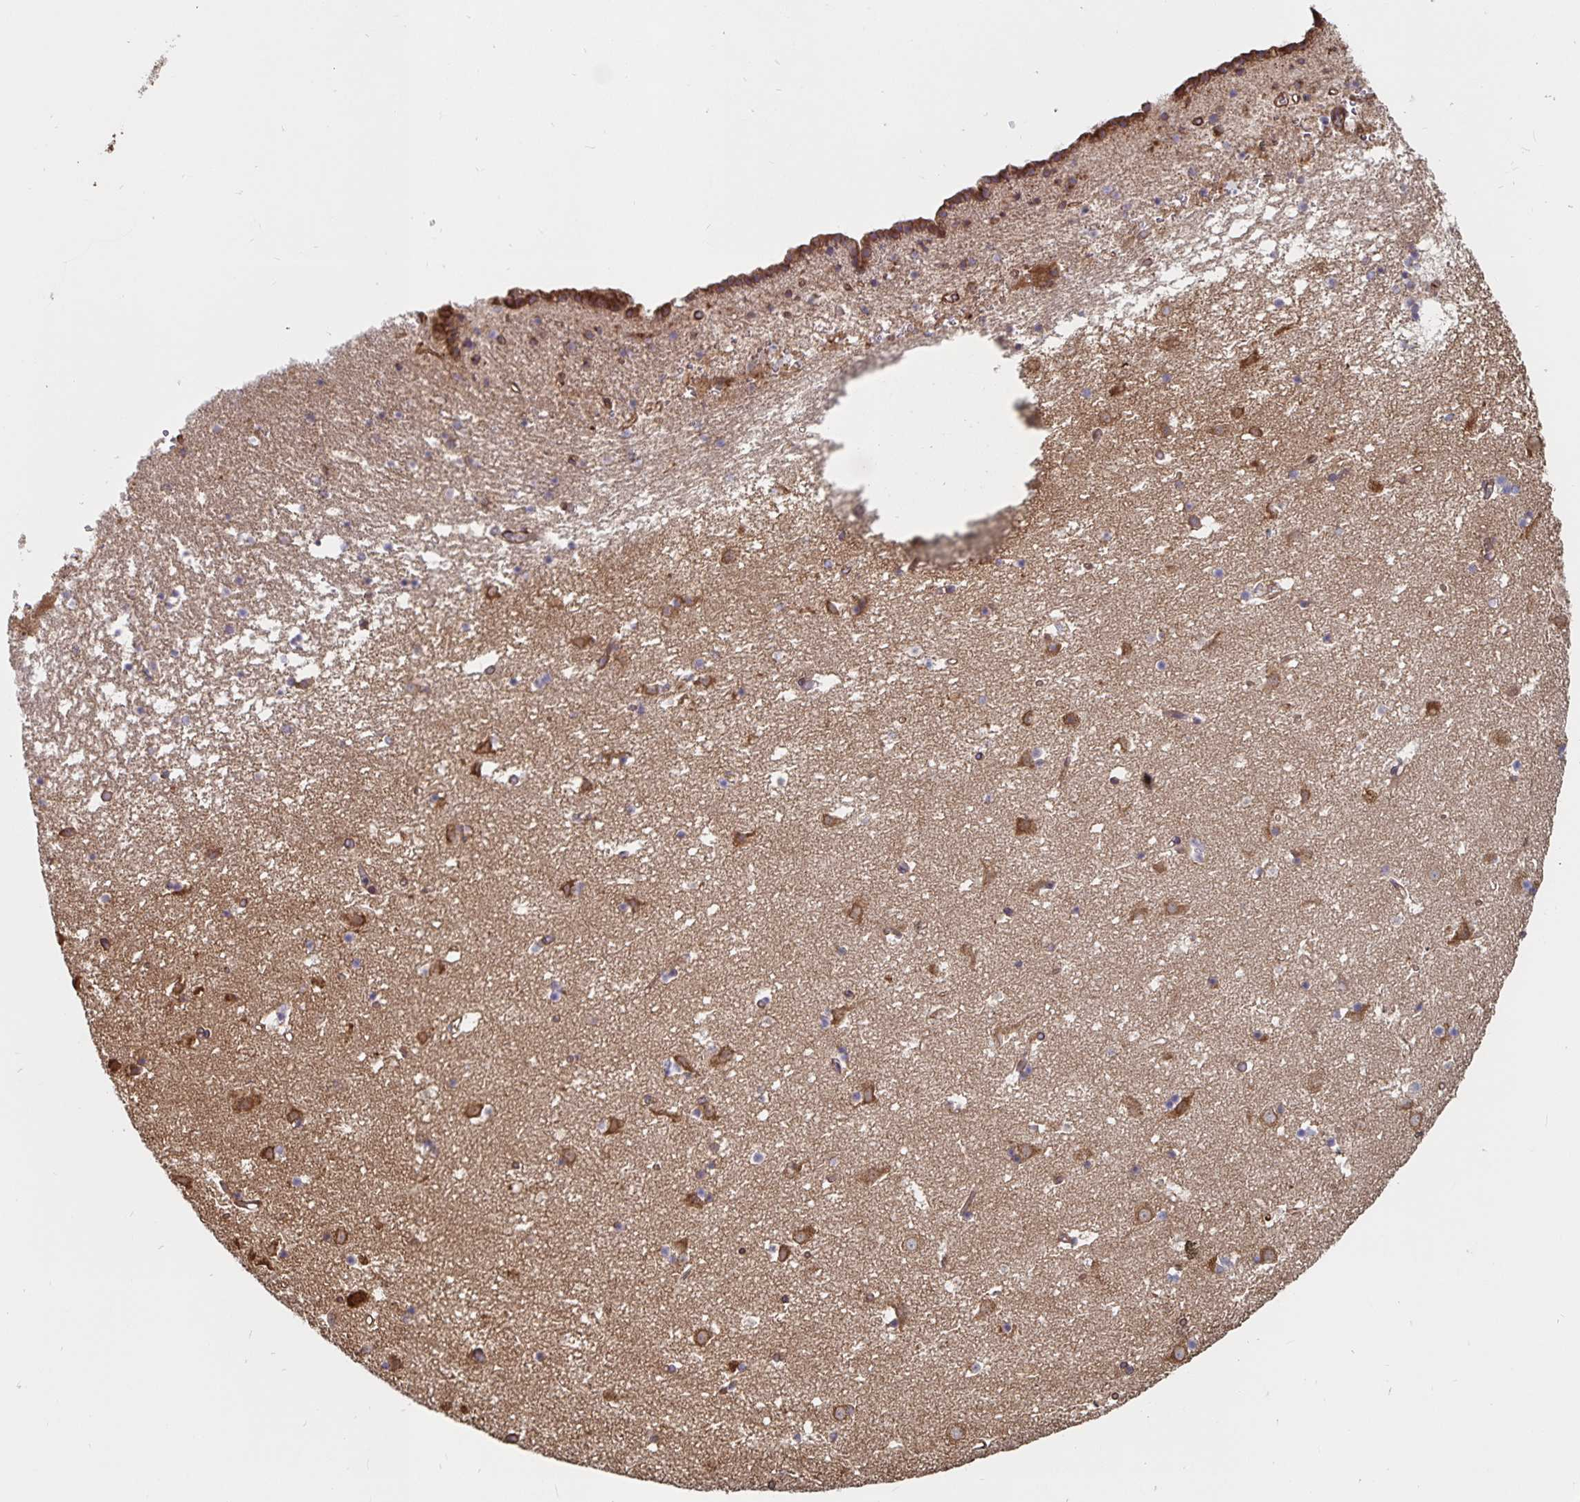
{"staining": {"intensity": "moderate", "quantity": ">75%", "location": "cytoplasmic/membranous"}, "tissue": "caudate", "cell_type": "Glial cells", "image_type": "normal", "snomed": [{"axis": "morphology", "description": "Normal tissue, NOS"}, {"axis": "topography", "description": "Lateral ventricle wall"}], "caption": "Immunohistochemistry (IHC) (DAB (3,3'-diaminobenzidine)) staining of normal human caudate exhibits moderate cytoplasmic/membranous protein expression in approximately >75% of glial cells. (DAB (3,3'-diaminobenzidine) IHC with brightfield microscopy, high magnification).", "gene": "BCAP29", "patient": {"sex": "female", "age": 42}}